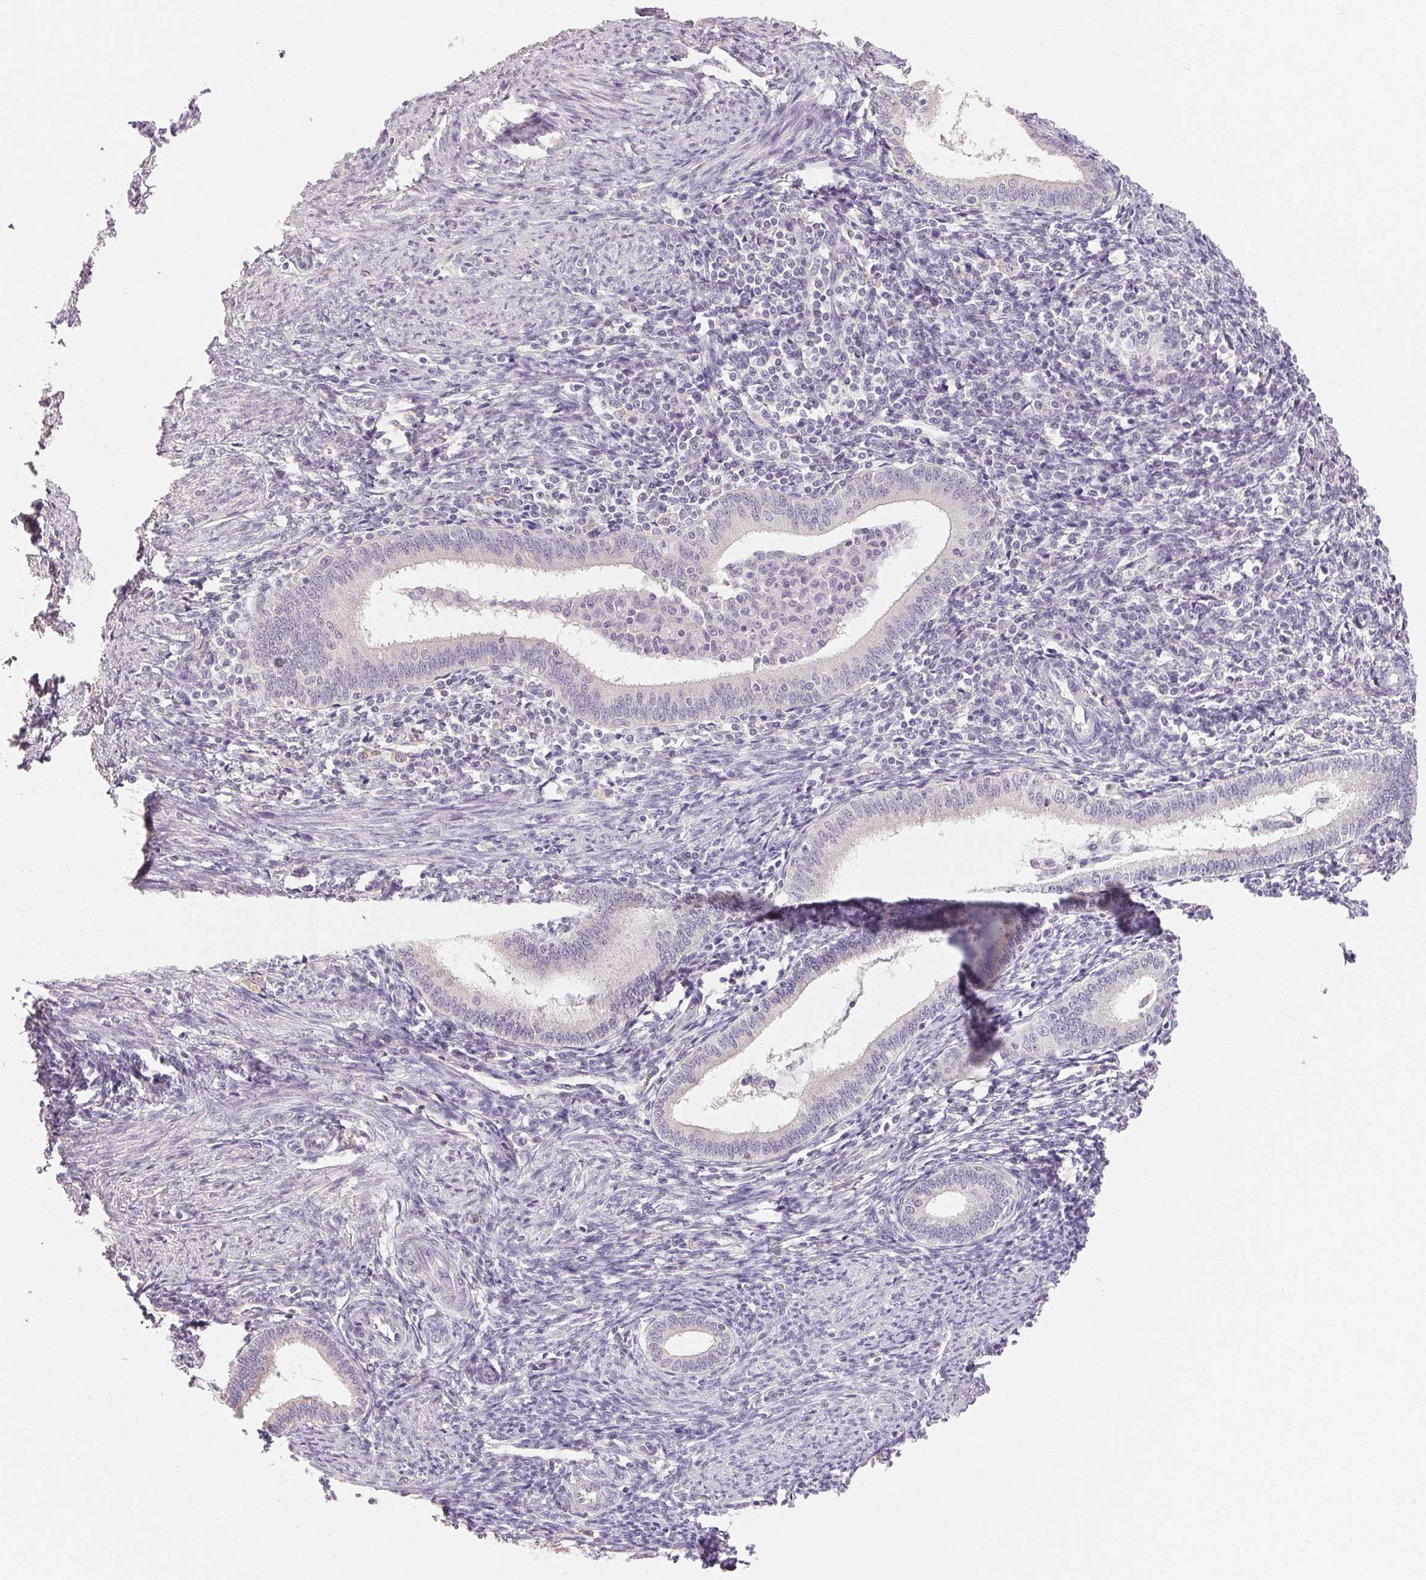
{"staining": {"intensity": "negative", "quantity": "none", "location": "none"}, "tissue": "endometrium", "cell_type": "Cells in endometrial stroma", "image_type": "normal", "snomed": [{"axis": "morphology", "description": "Normal tissue, NOS"}, {"axis": "topography", "description": "Endometrium"}], "caption": "High power microscopy micrograph of an immunohistochemistry photomicrograph of unremarkable endometrium, revealing no significant positivity in cells in endometrial stroma.", "gene": "MAP7D2", "patient": {"sex": "female", "age": 41}}